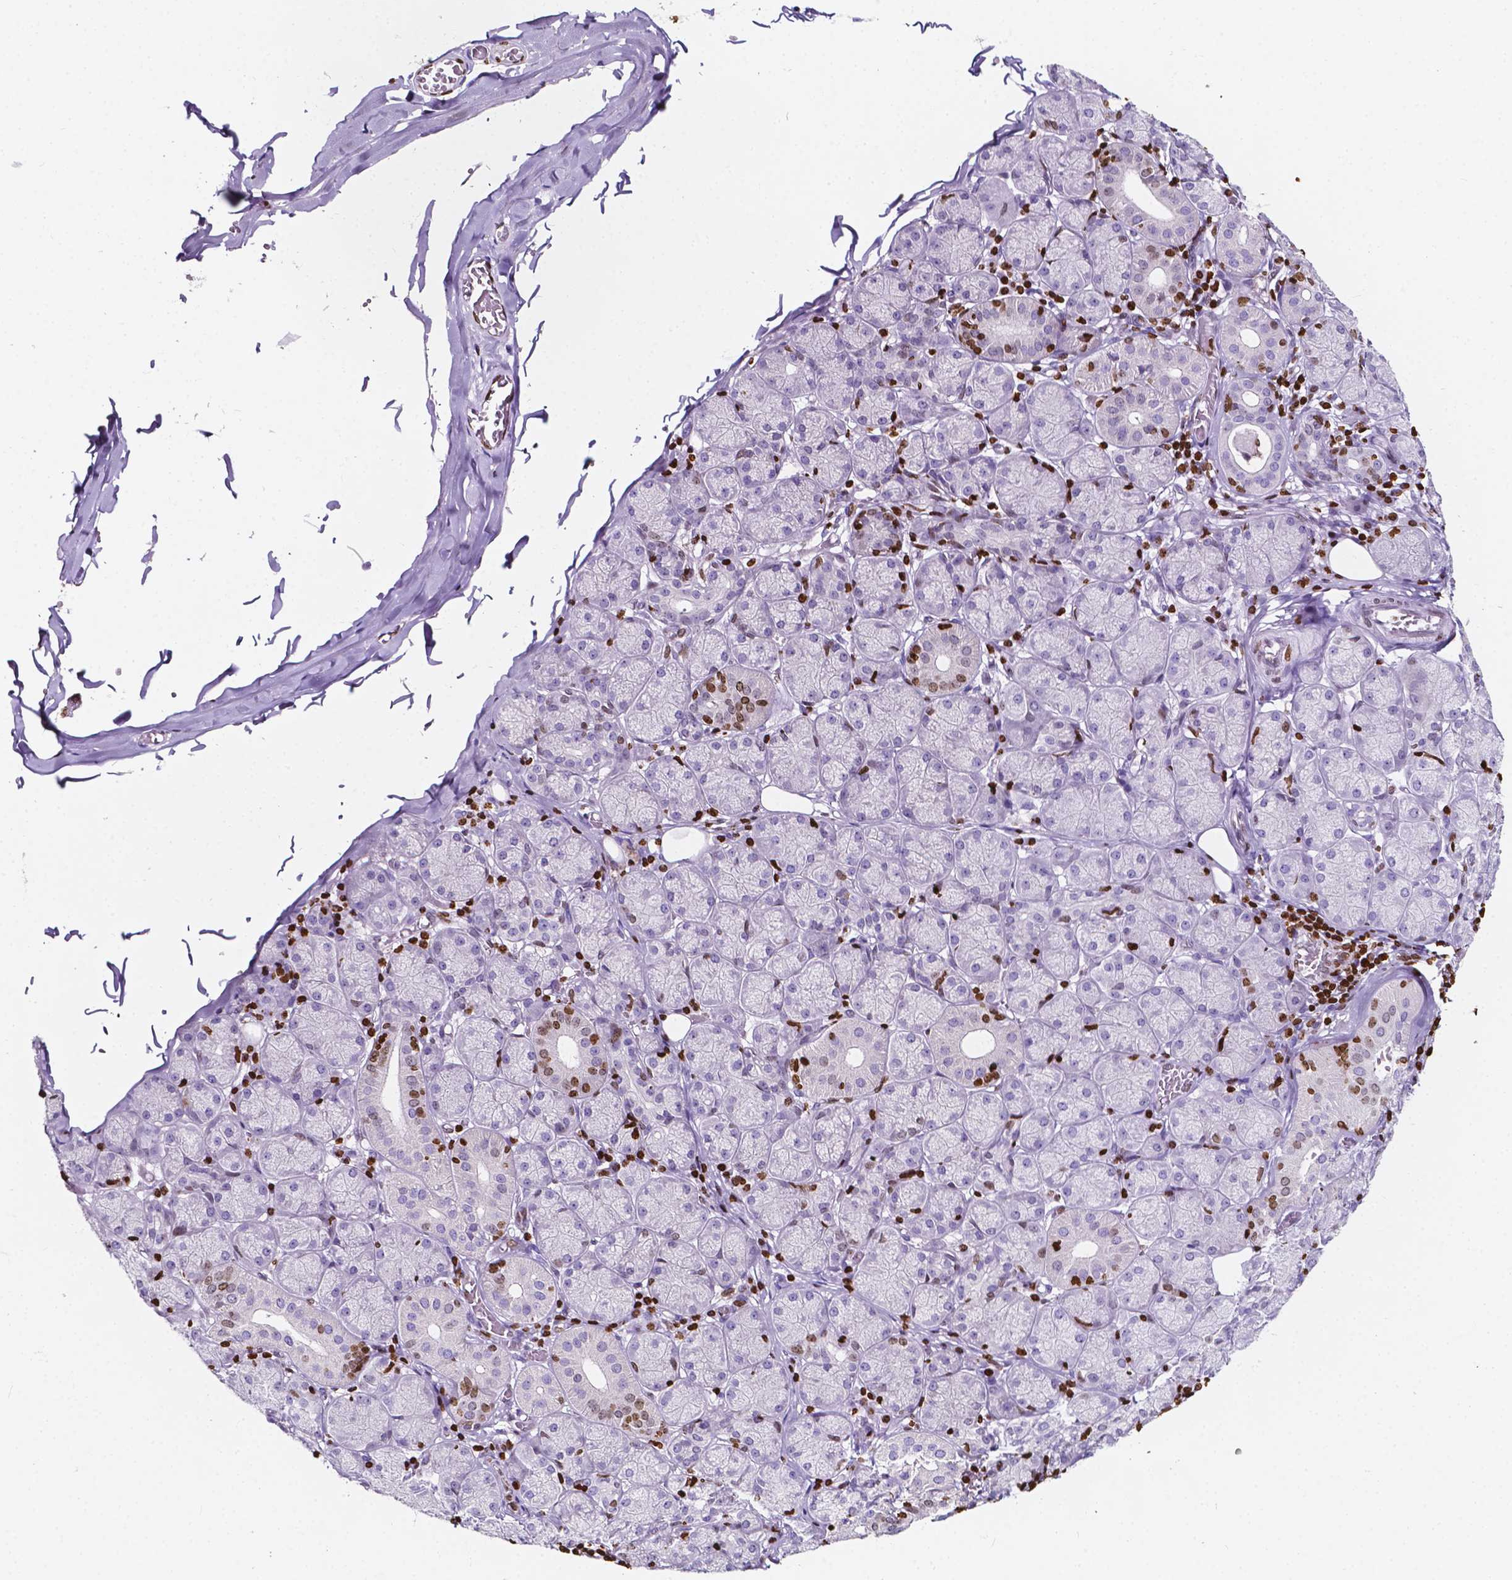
{"staining": {"intensity": "strong", "quantity": "<25%", "location": "nuclear"}, "tissue": "salivary gland", "cell_type": "Glandular cells", "image_type": "normal", "snomed": [{"axis": "morphology", "description": "Normal tissue, NOS"}, {"axis": "topography", "description": "Salivary gland"}, {"axis": "topography", "description": "Peripheral nerve tissue"}], "caption": "Protein staining of normal salivary gland displays strong nuclear expression in approximately <25% of glandular cells.", "gene": "CBY3", "patient": {"sex": "female", "age": 24}}